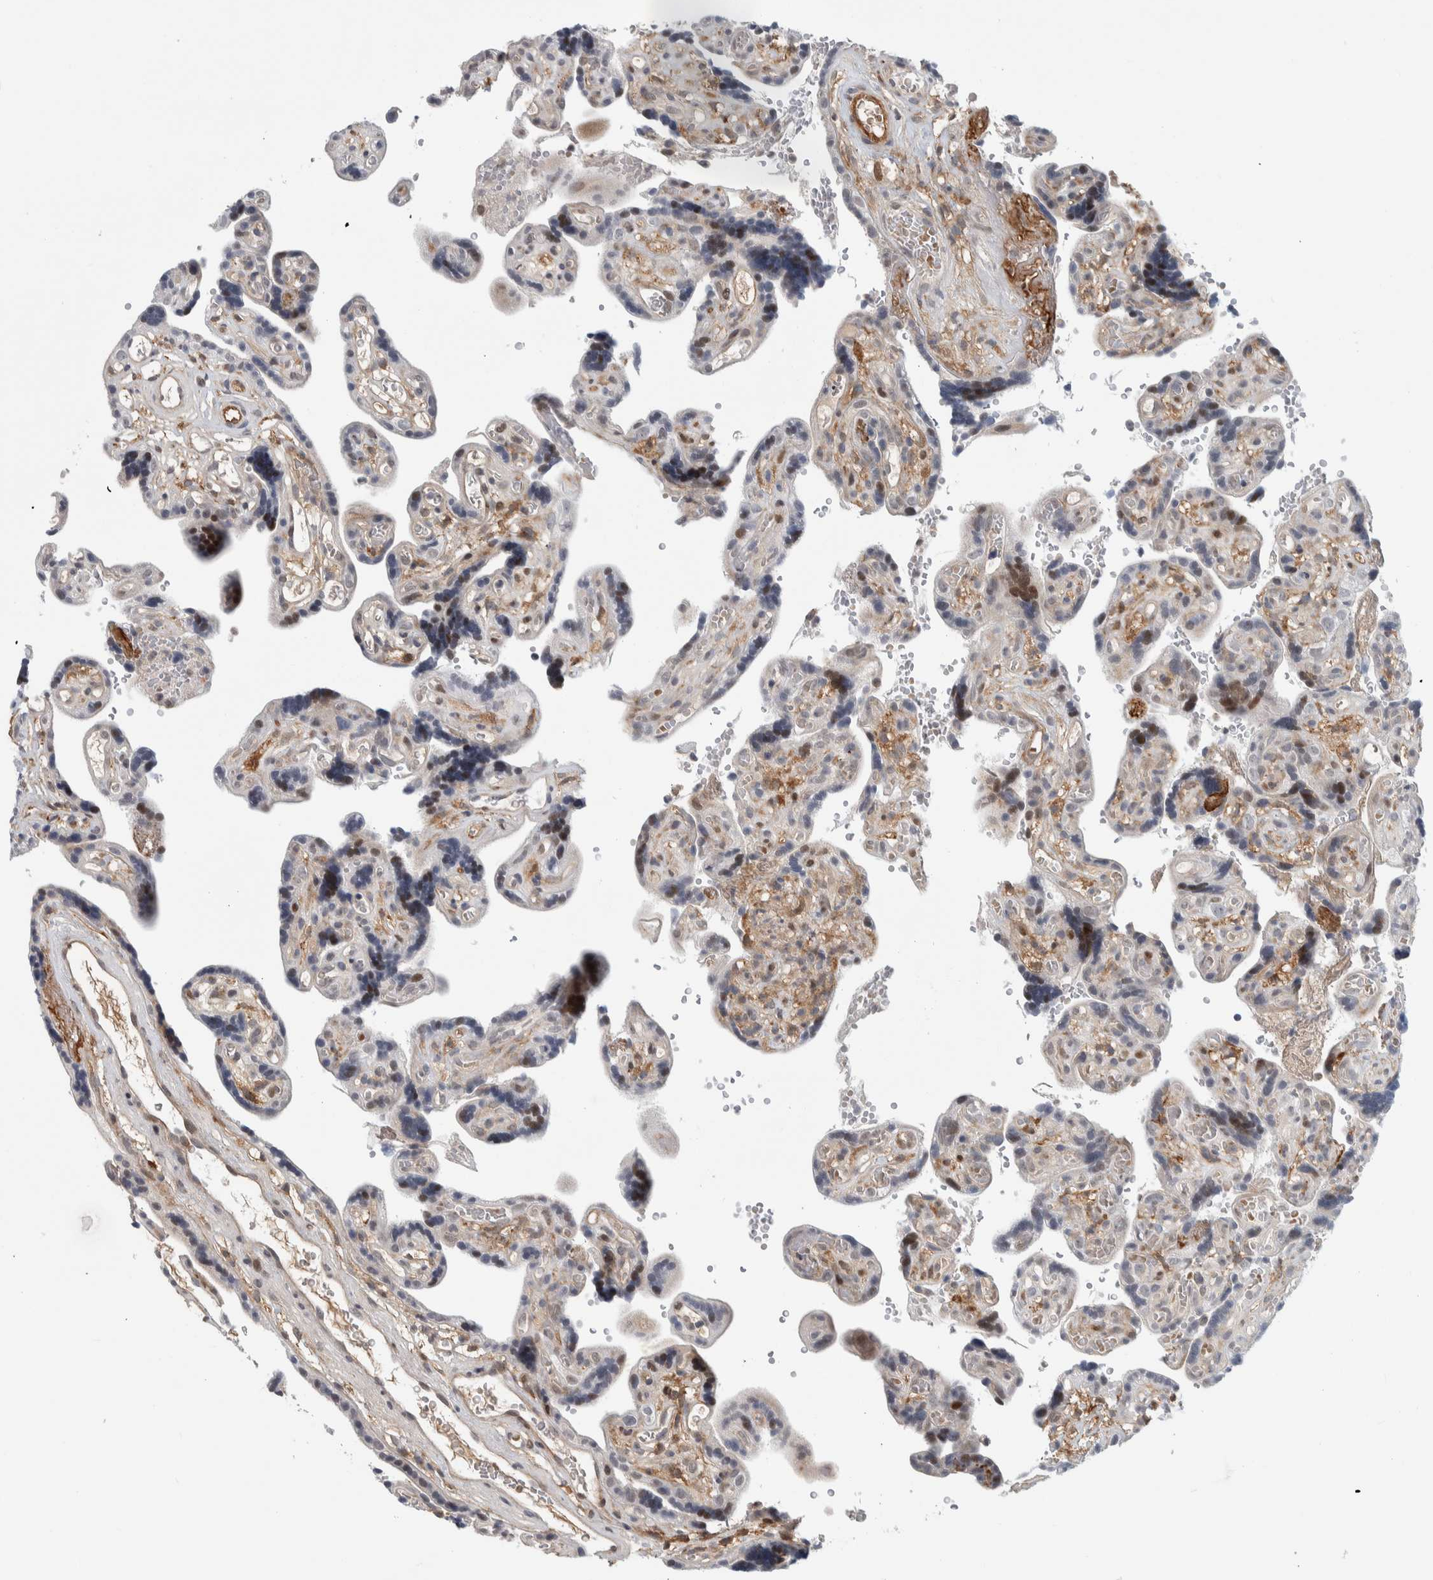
{"staining": {"intensity": "weak", "quantity": ">75%", "location": "cytoplasmic/membranous,nuclear"}, "tissue": "placenta", "cell_type": "Decidual cells", "image_type": "normal", "snomed": [{"axis": "morphology", "description": "Normal tissue, NOS"}, {"axis": "topography", "description": "Placenta"}], "caption": "IHC photomicrograph of benign placenta: human placenta stained using immunohistochemistry reveals low levels of weak protein expression localized specifically in the cytoplasmic/membranous,nuclear of decidual cells, appearing as a cytoplasmic/membranous,nuclear brown color.", "gene": "MSL1", "patient": {"sex": "female", "age": 30}}